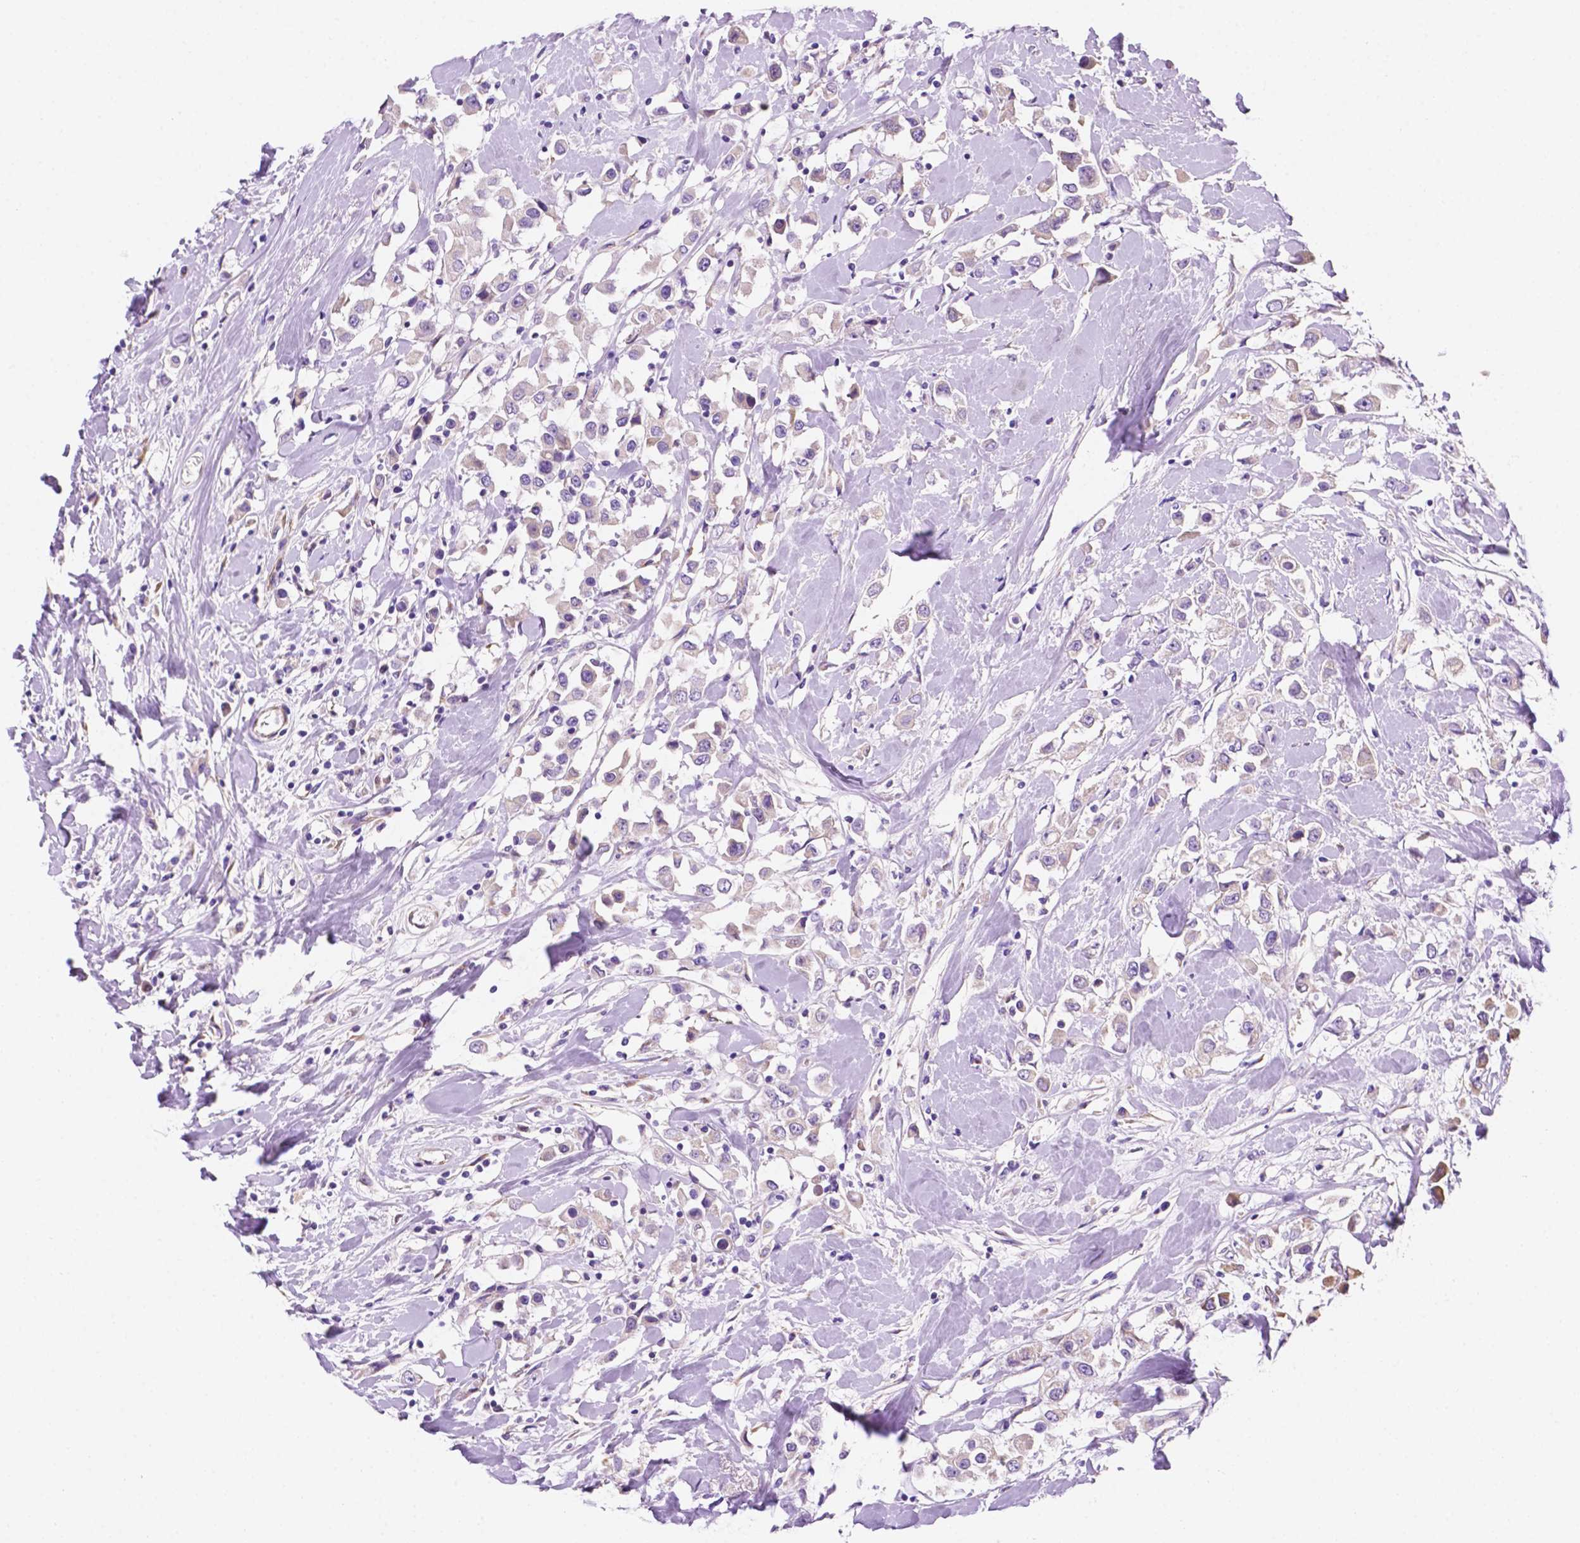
{"staining": {"intensity": "negative", "quantity": "none", "location": "none"}, "tissue": "breast cancer", "cell_type": "Tumor cells", "image_type": "cancer", "snomed": [{"axis": "morphology", "description": "Duct carcinoma"}, {"axis": "topography", "description": "Breast"}], "caption": "Protein analysis of breast infiltrating ductal carcinoma reveals no significant staining in tumor cells.", "gene": "CEACAM7", "patient": {"sex": "female", "age": 61}}